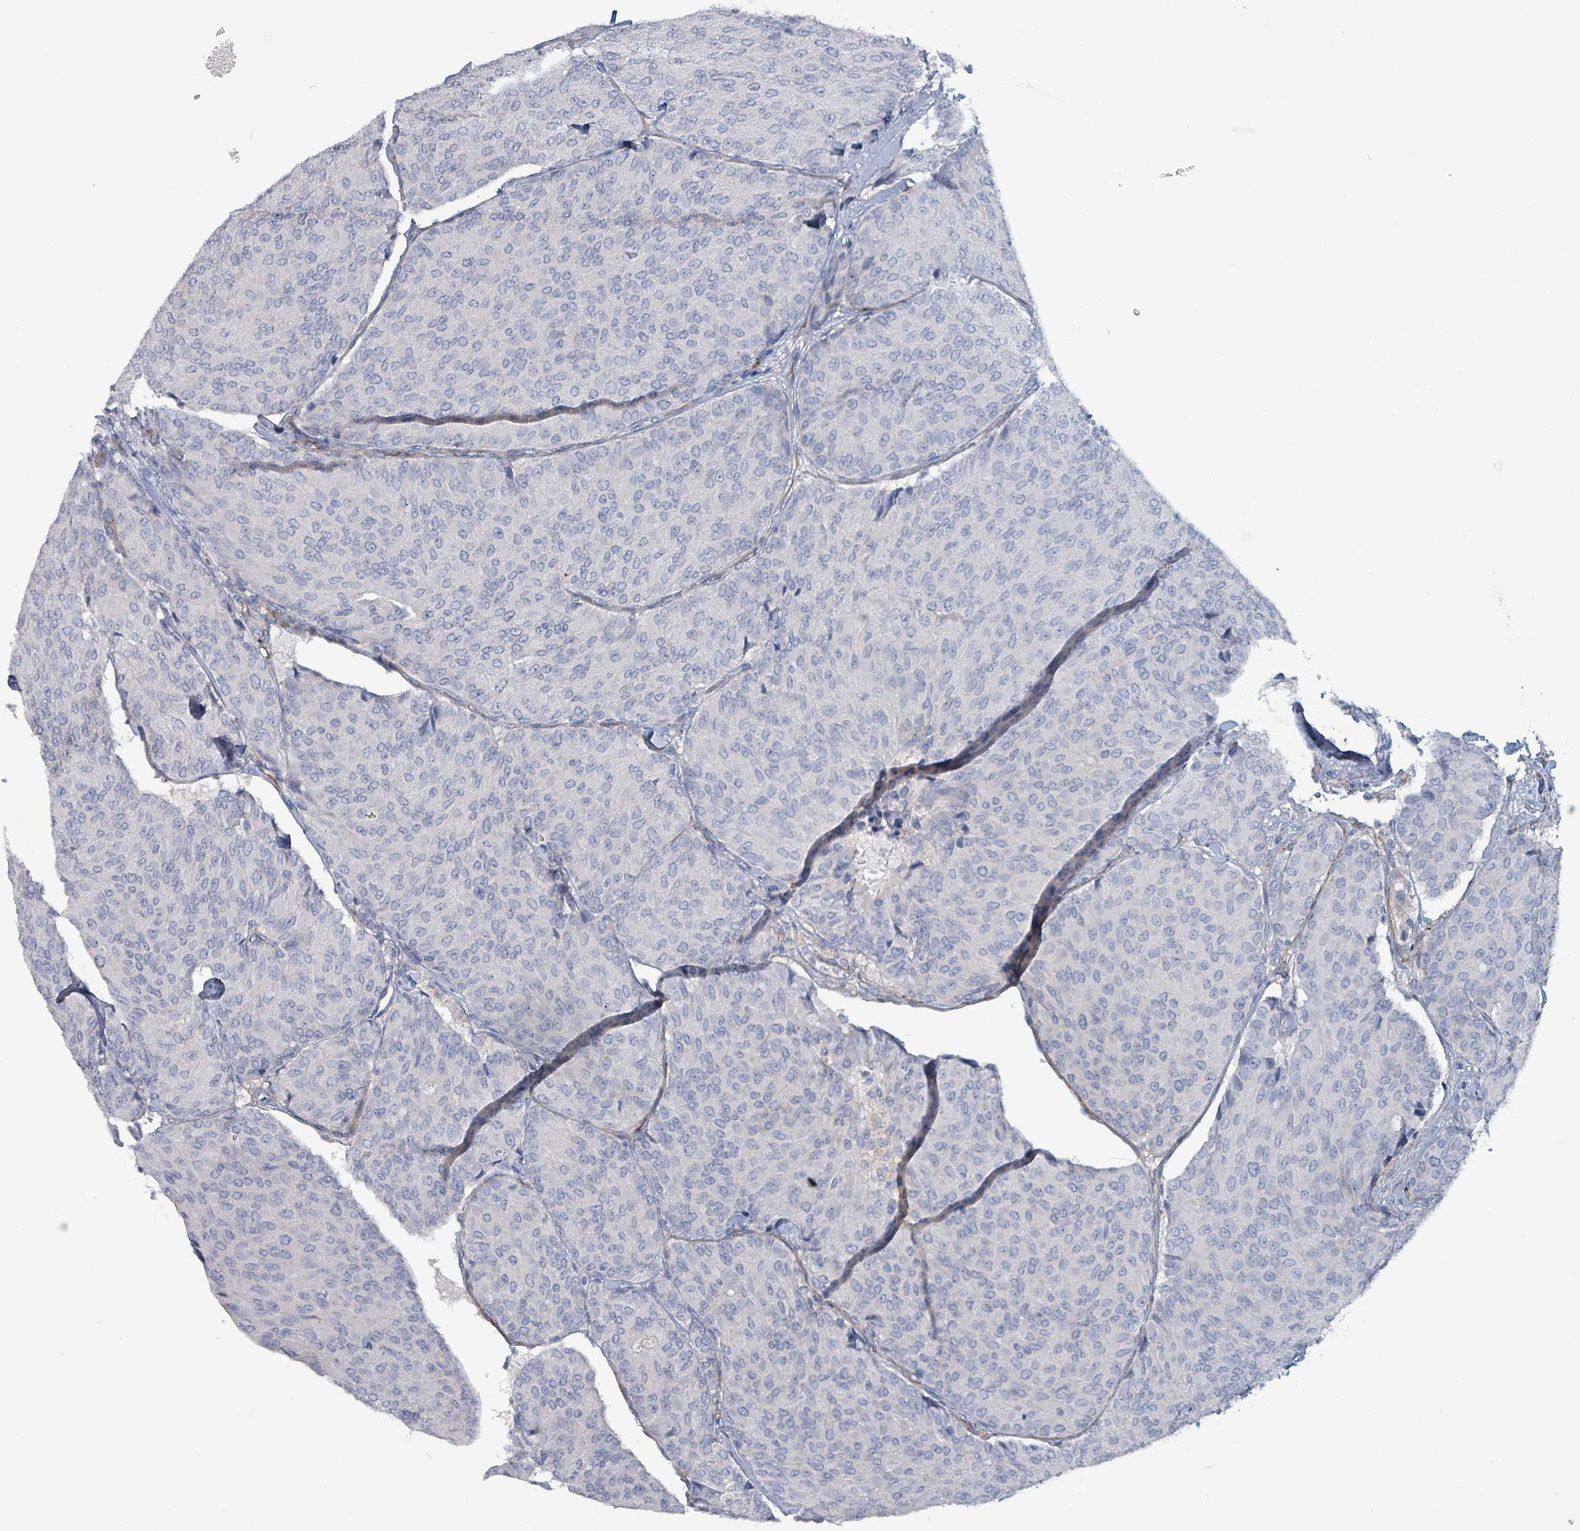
{"staining": {"intensity": "negative", "quantity": "none", "location": "none"}, "tissue": "breast cancer", "cell_type": "Tumor cells", "image_type": "cancer", "snomed": [{"axis": "morphology", "description": "Duct carcinoma"}, {"axis": "topography", "description": "Breast"}], "caption": "An image of breast cancer stained for a protein demonstrates no brown staining in tumor cells.", "gene": "TAAR5", "patient": {"sex": "female", "age": 75}}